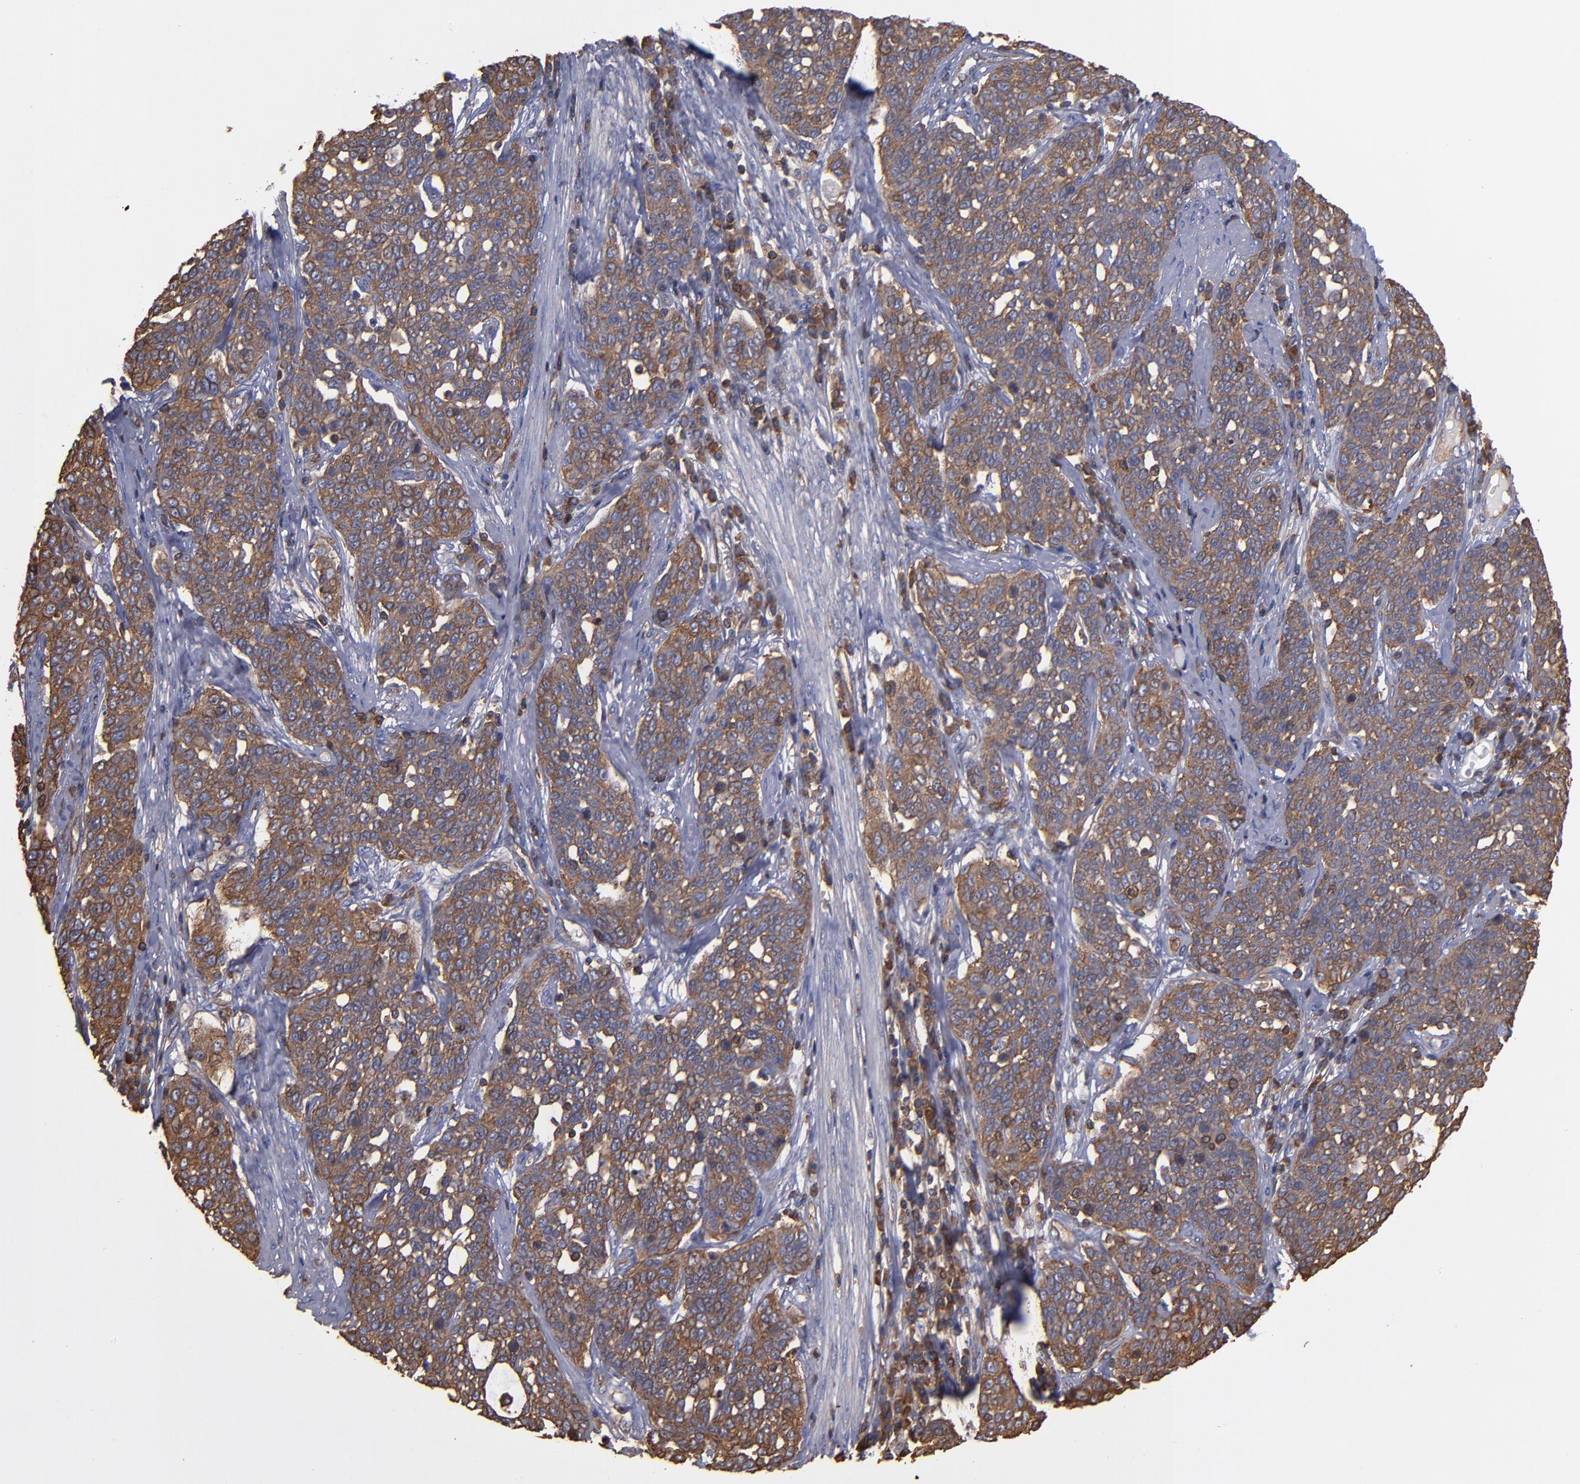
{"staining": {"intensity": "moderate", "quantity": ">75%", "location": "cytoplasmic/membranous"}, "tissue": "cervical cancer", "cell_type": "Tumor cells", "image_type": "cancer", "snomed": [{"axis": "morphology", "description": "Squamous cell carcinoma, NOS"}, {"axis": "topography", "description": "Cervix"}], "caption": "Approximately >75% of tumor cells in squamous cell carcinoma (cervical) exhibit moderate cytoplasmic/membranous protein positivity as visualized by brown immunohistochemical staining.", "gene": "ACTN4", "patient": {"sex": "female", "age": 34}}